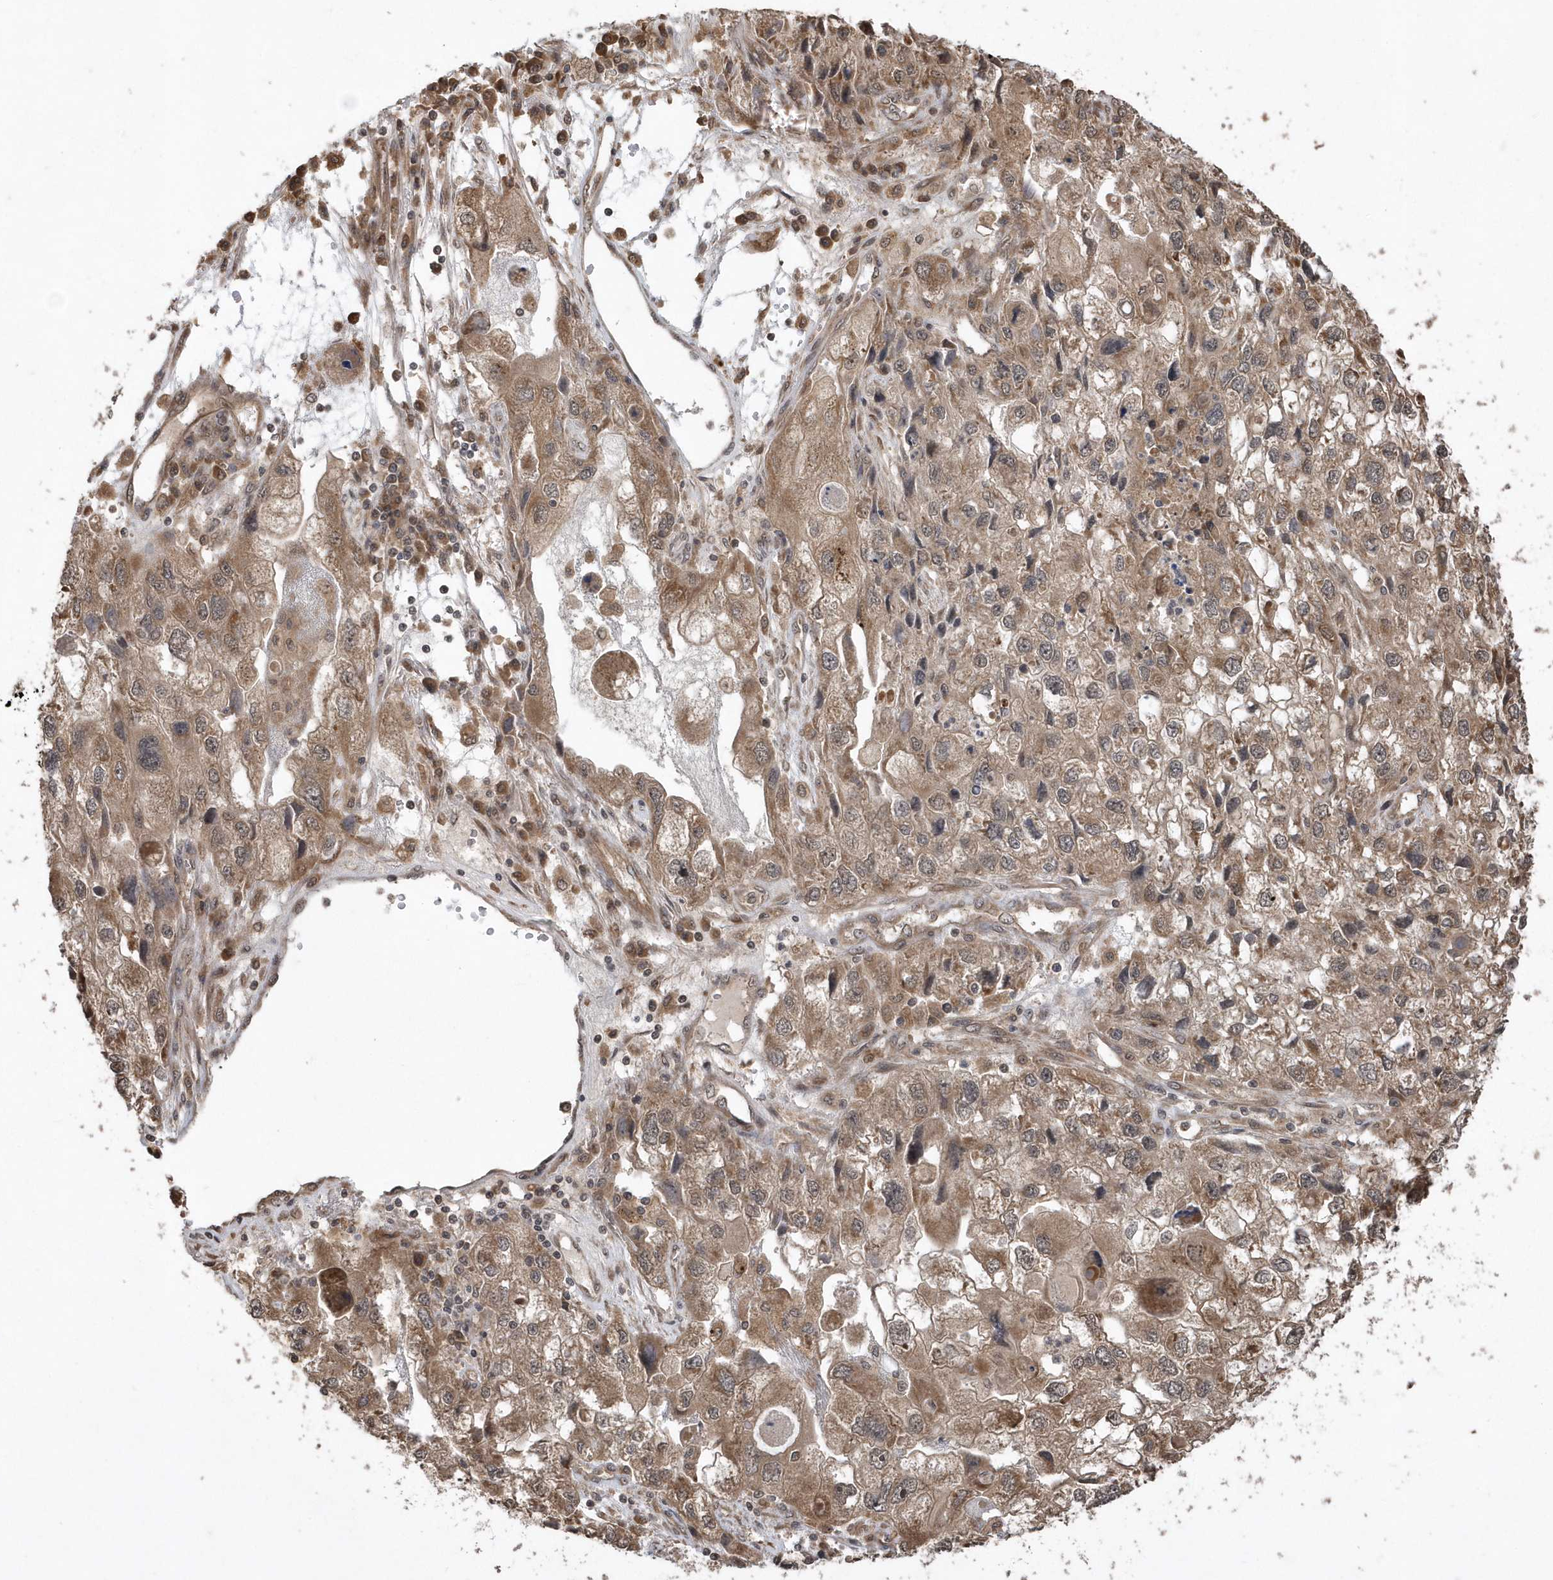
{"staining": {"intensity": "moderate", "quantity": ">75%", "location": "cytoplasmic/membranous"}, "tissue": "endometrial cancer", "cell_type": "Tumor cells", "image_type": "cancer", "snomed": [{"axis": "morphology", "description": "Adenocarcinoma, NOS"}, {"axis": "topography", "description": "Endometrium"}], "caption": "Protein analysis of endometrial cancer tissue displays moderate cytoplasmic/membranous expression in about >75% of tumor cells.", "gene": "WASHC5", "patient": {"sex": "female", "age": 49}}